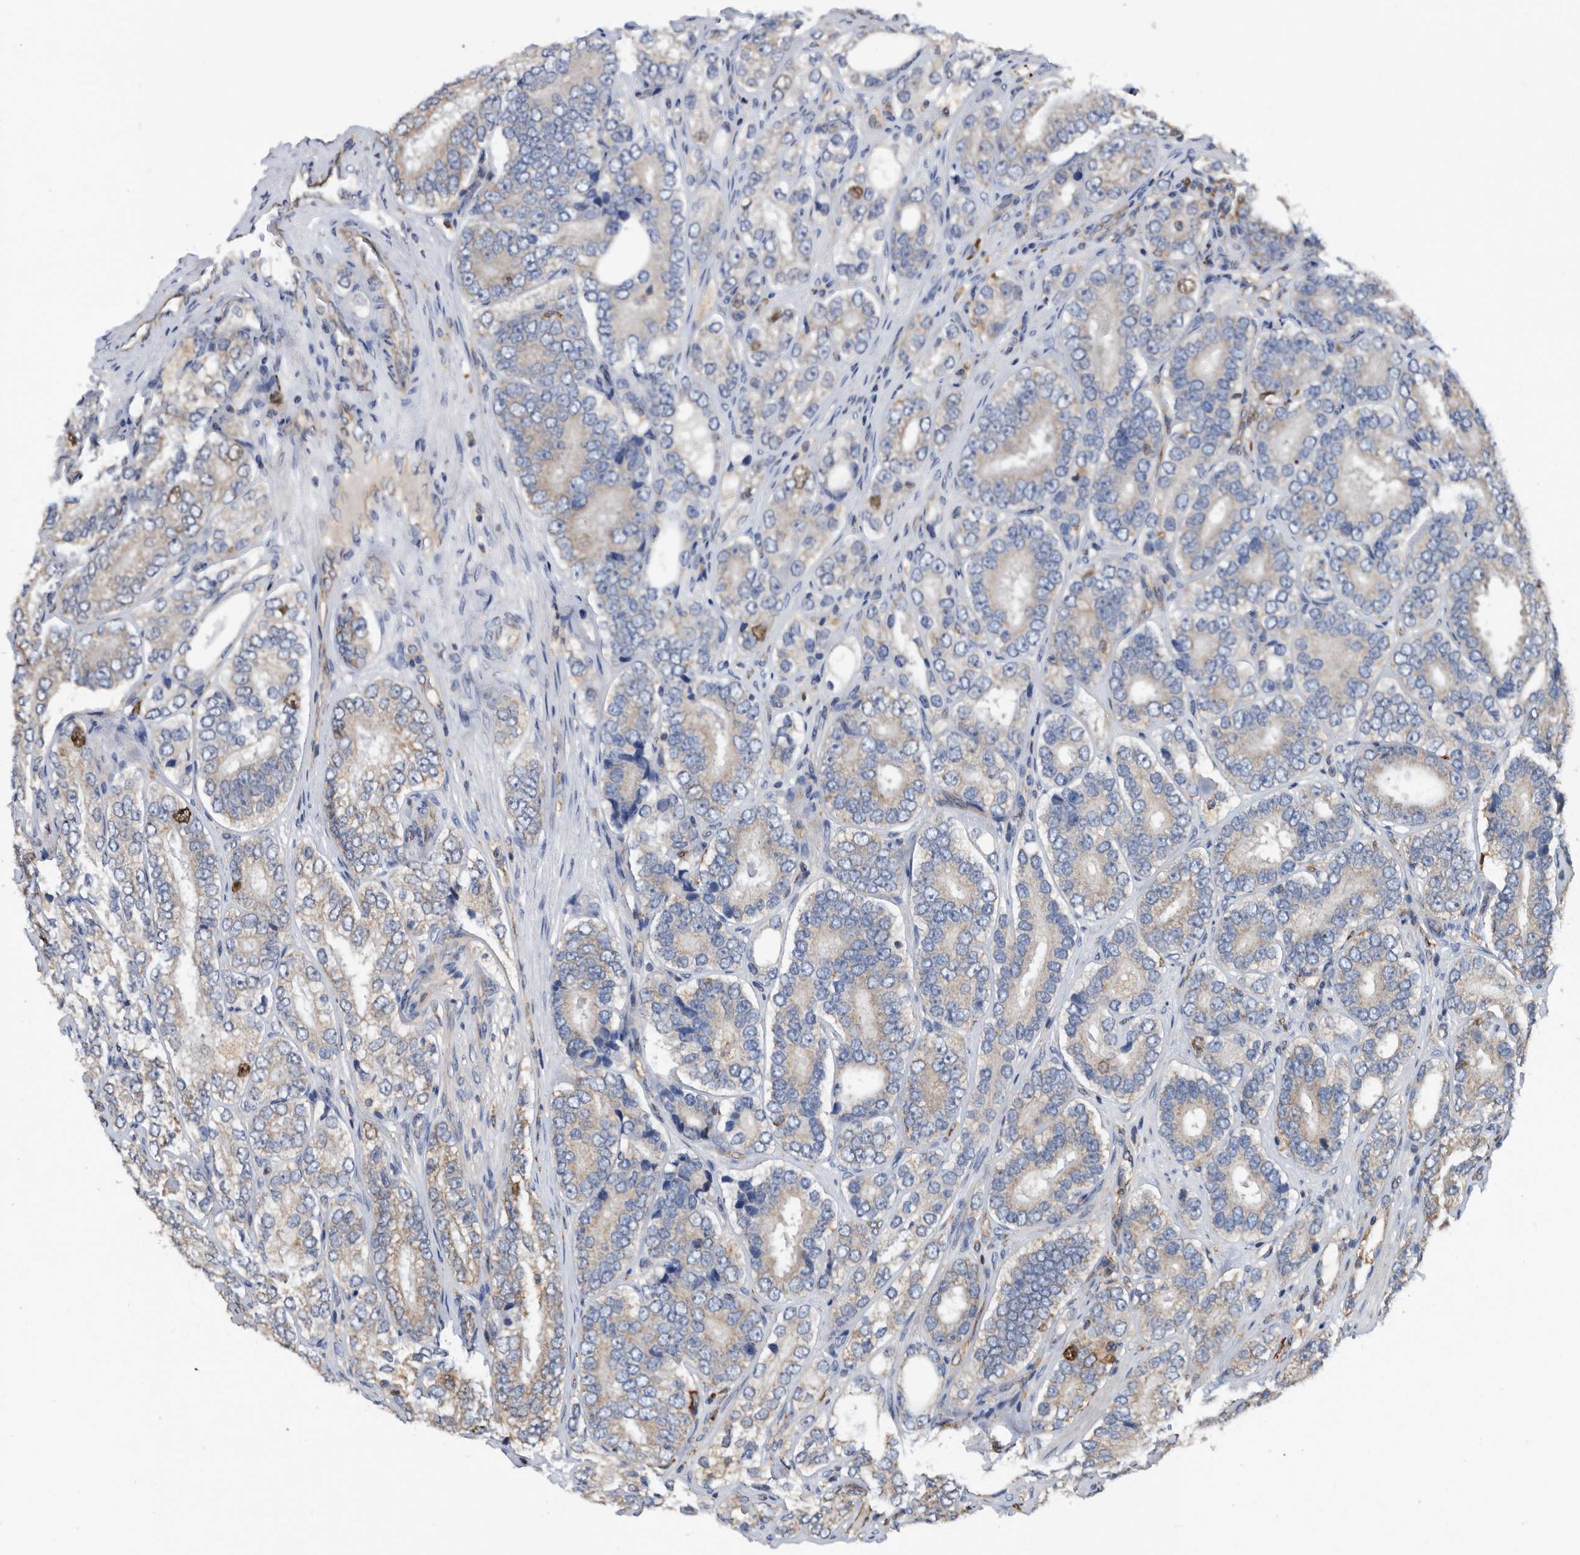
{"staining": {"intensity": "moderate", "quantity": "<25%", "location": "cytoplasmic/membranous,nuclear"}, "tissue": "prostate cancer", "cell_type": "Tumor cells", "image_type": "cancer", "snomed": [{"axis": "morphology", "description": "Adenocarcinoma, High grade"}, {"axis": "topography", "description": "Prostate"}], "caption": "An image showing moderate cytoplasmic/membranous and nuclear positivity in about <25% of tumor cells in prostate cancer, as visualized by brown immunohistochemical staining.", "gene": "ATAD2", "patient": {"sex": "male", "age": 56}}